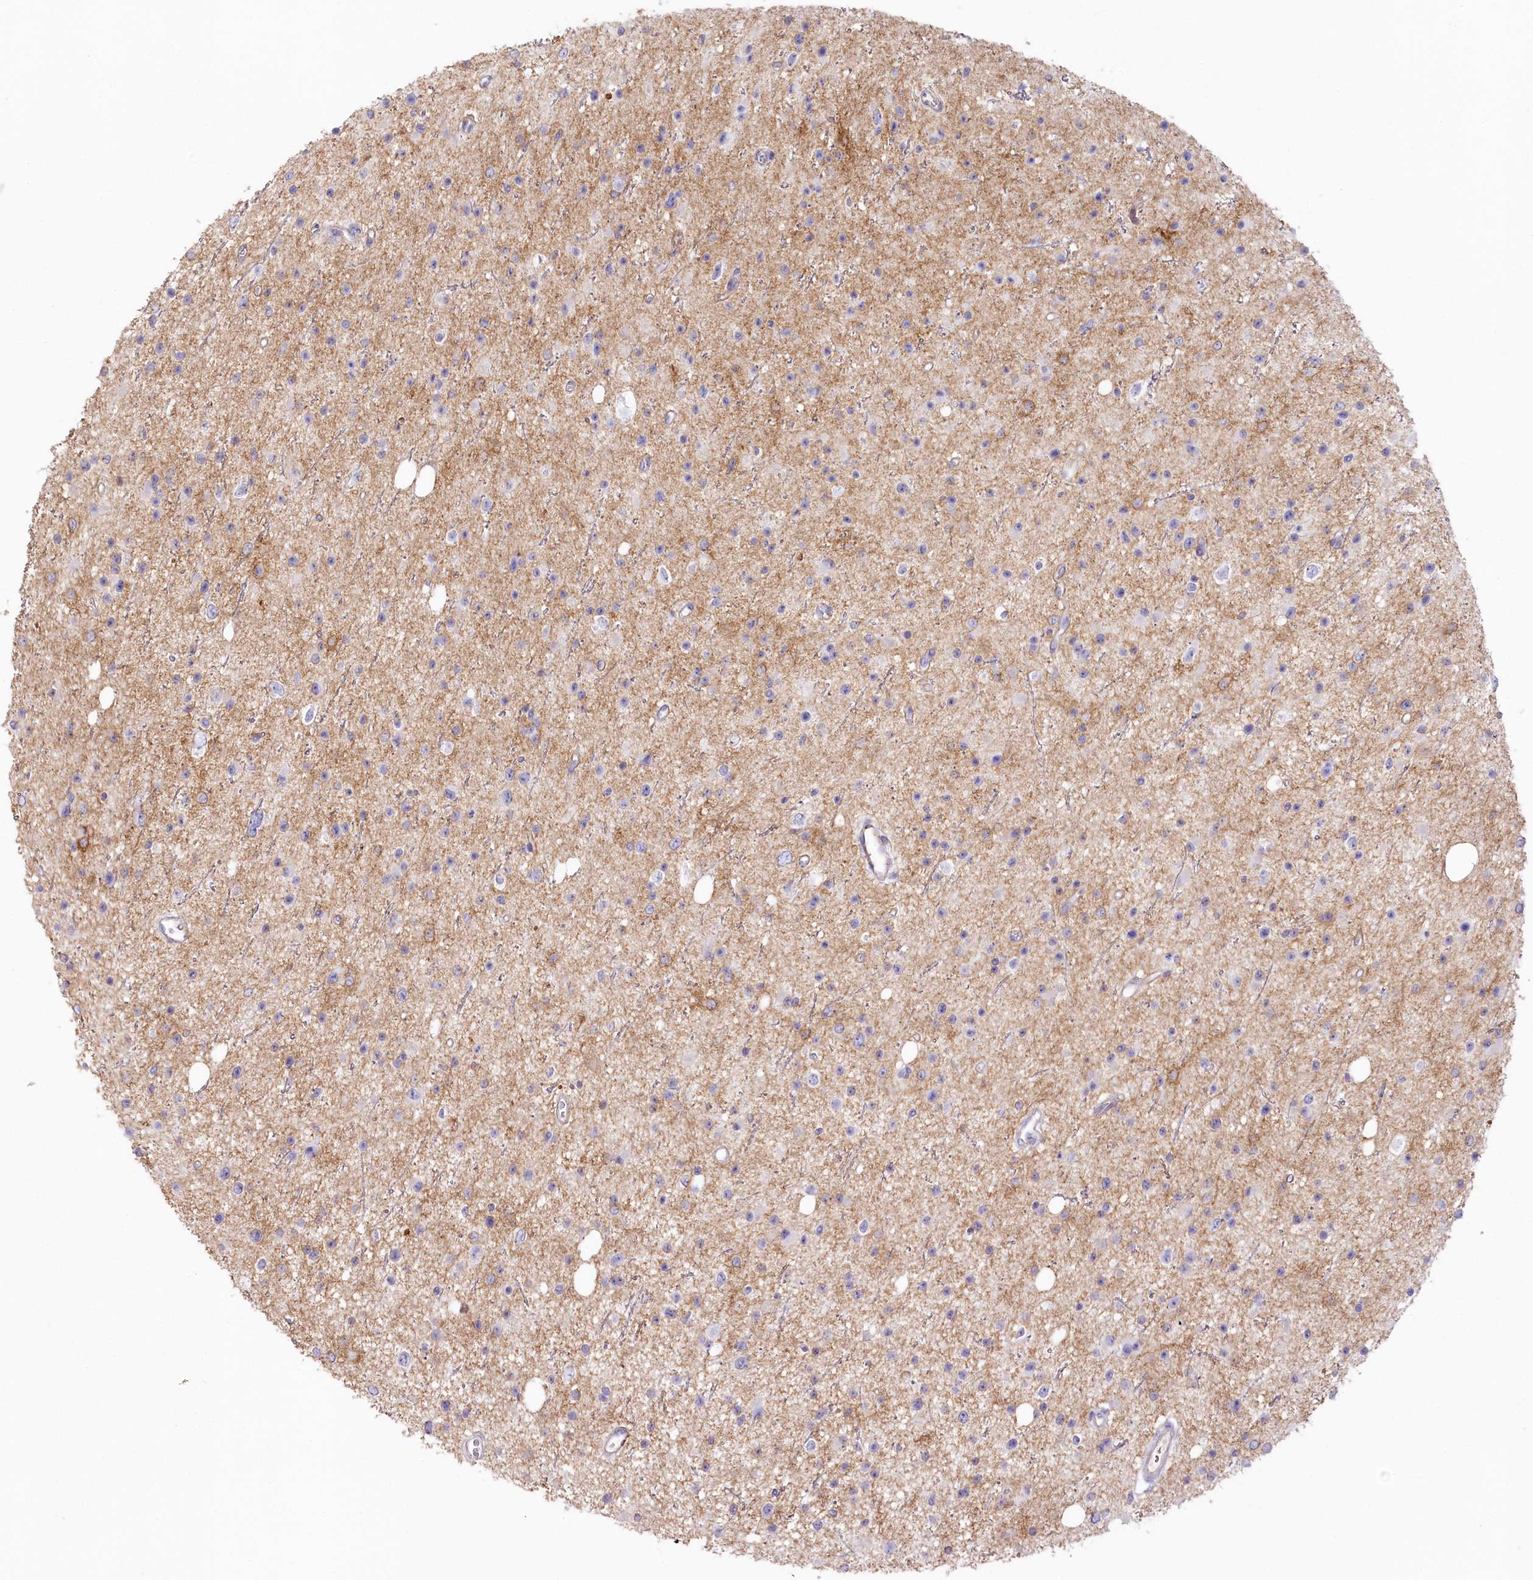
{"staining": {"intensity": "negative", "quantity": "none", "location": "none"}, "tissue": "glioma", "cell_type": "Tumor cells", "image_type": "cancer", "snomed": [{"axis": "morphology", "description": "Glioma, malignant, Low grade"}, {"axis": "topography", "description": "Cerebral cortex"}], "caption": "Malignant glioma (low-grade) was stained to show a protein in brown. There is no significant expression in tumor cells.", "gene": "SLC6A11", "patient": {"sex": "female", "age": 39}}